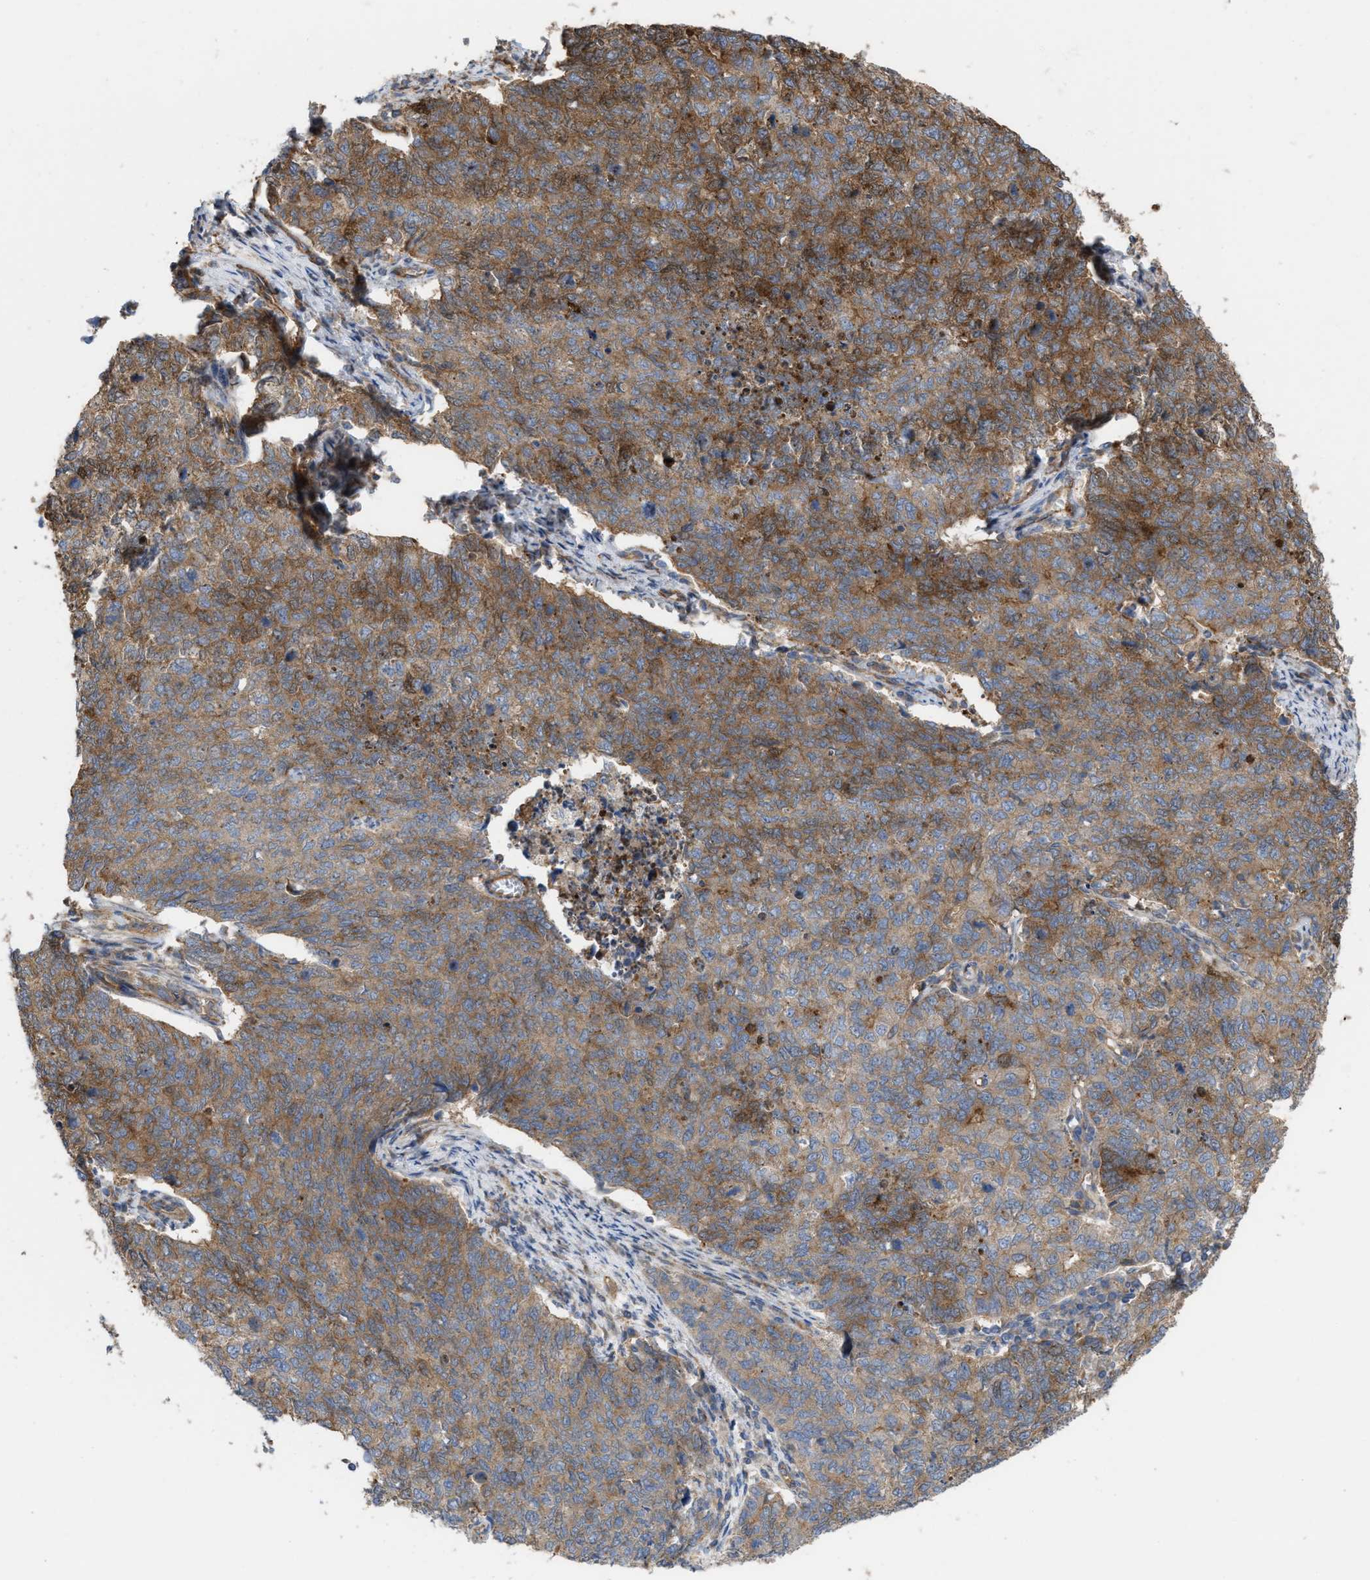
{"staining": {"intensity": "weak", "quantity": "<25%", "location": "cytoplasmic/membranous"}, "tissue": "cervical cancer", "cell_type": "Tumor cells", "image_type": "cancer", "snomed": [{"axis": "morphology", "description": "Squamous cell carcinoma, NOS"}, {"axis": "topography", "description": "Cervix"}], "caption": "DAB (3,3'-diaminobenzidine) immunohistochemical staining of human cervical squamous cell carcinoma exhibits no significant positivity in tumor cells. Brightfield microscopy of immunohistochemistry (IHC) stained with DAB (brown) and hematoxylin (blue), captured at high magnification.", "gene": "EPS15L1", "patient": {"sex": "female", "age": 63}}